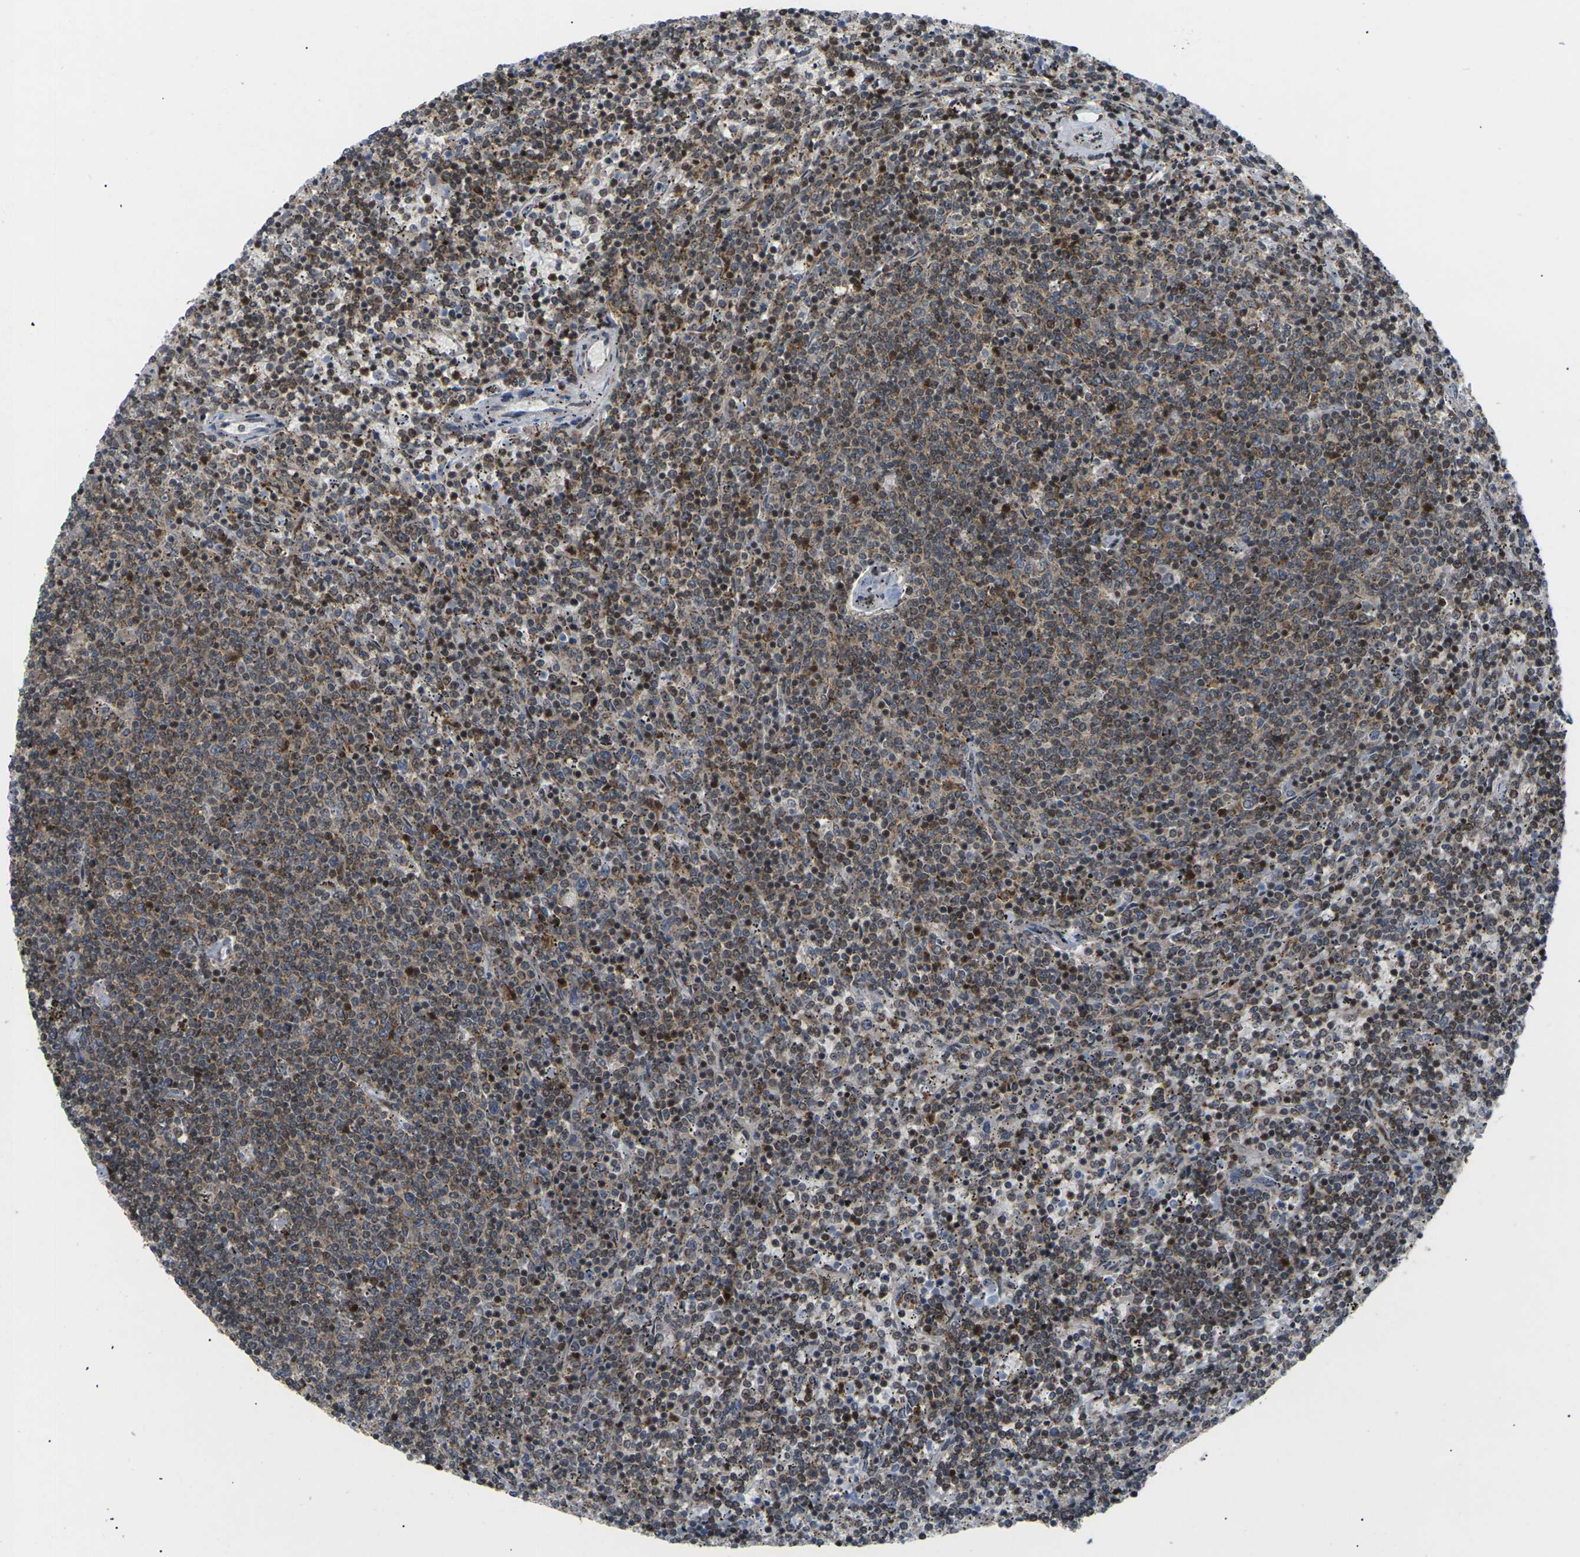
{"staining": {"intensity": "weak", "quantity": "25%-75%", "location": "cytoplasmic/membranous,nuclear"}, "tissue": "lymphoma", "cell_type": "Tumor cells", "image_type": "cancer", "snomed": [{"axis": "morphology", "description": "Malignant lymphoma, non-Hodgkin's type, Low grade"}, {"axis": "topography", "description": "Spleen"}], "caption": "An image of low-grade malignant lymphoma, non-Hodgkin's type stained for a protein demonstrates weak cytoplasmic/membranous and nuclear brown staining in tumor cells. The staining was performed using DAB (3,3'-diaminobenzidine), with brown indicating positive protein expression. Nuclei are stained blue with hematoxylin.", "gene": "RPS6KA3", "patient": {"sex": "female", "age": 50}}